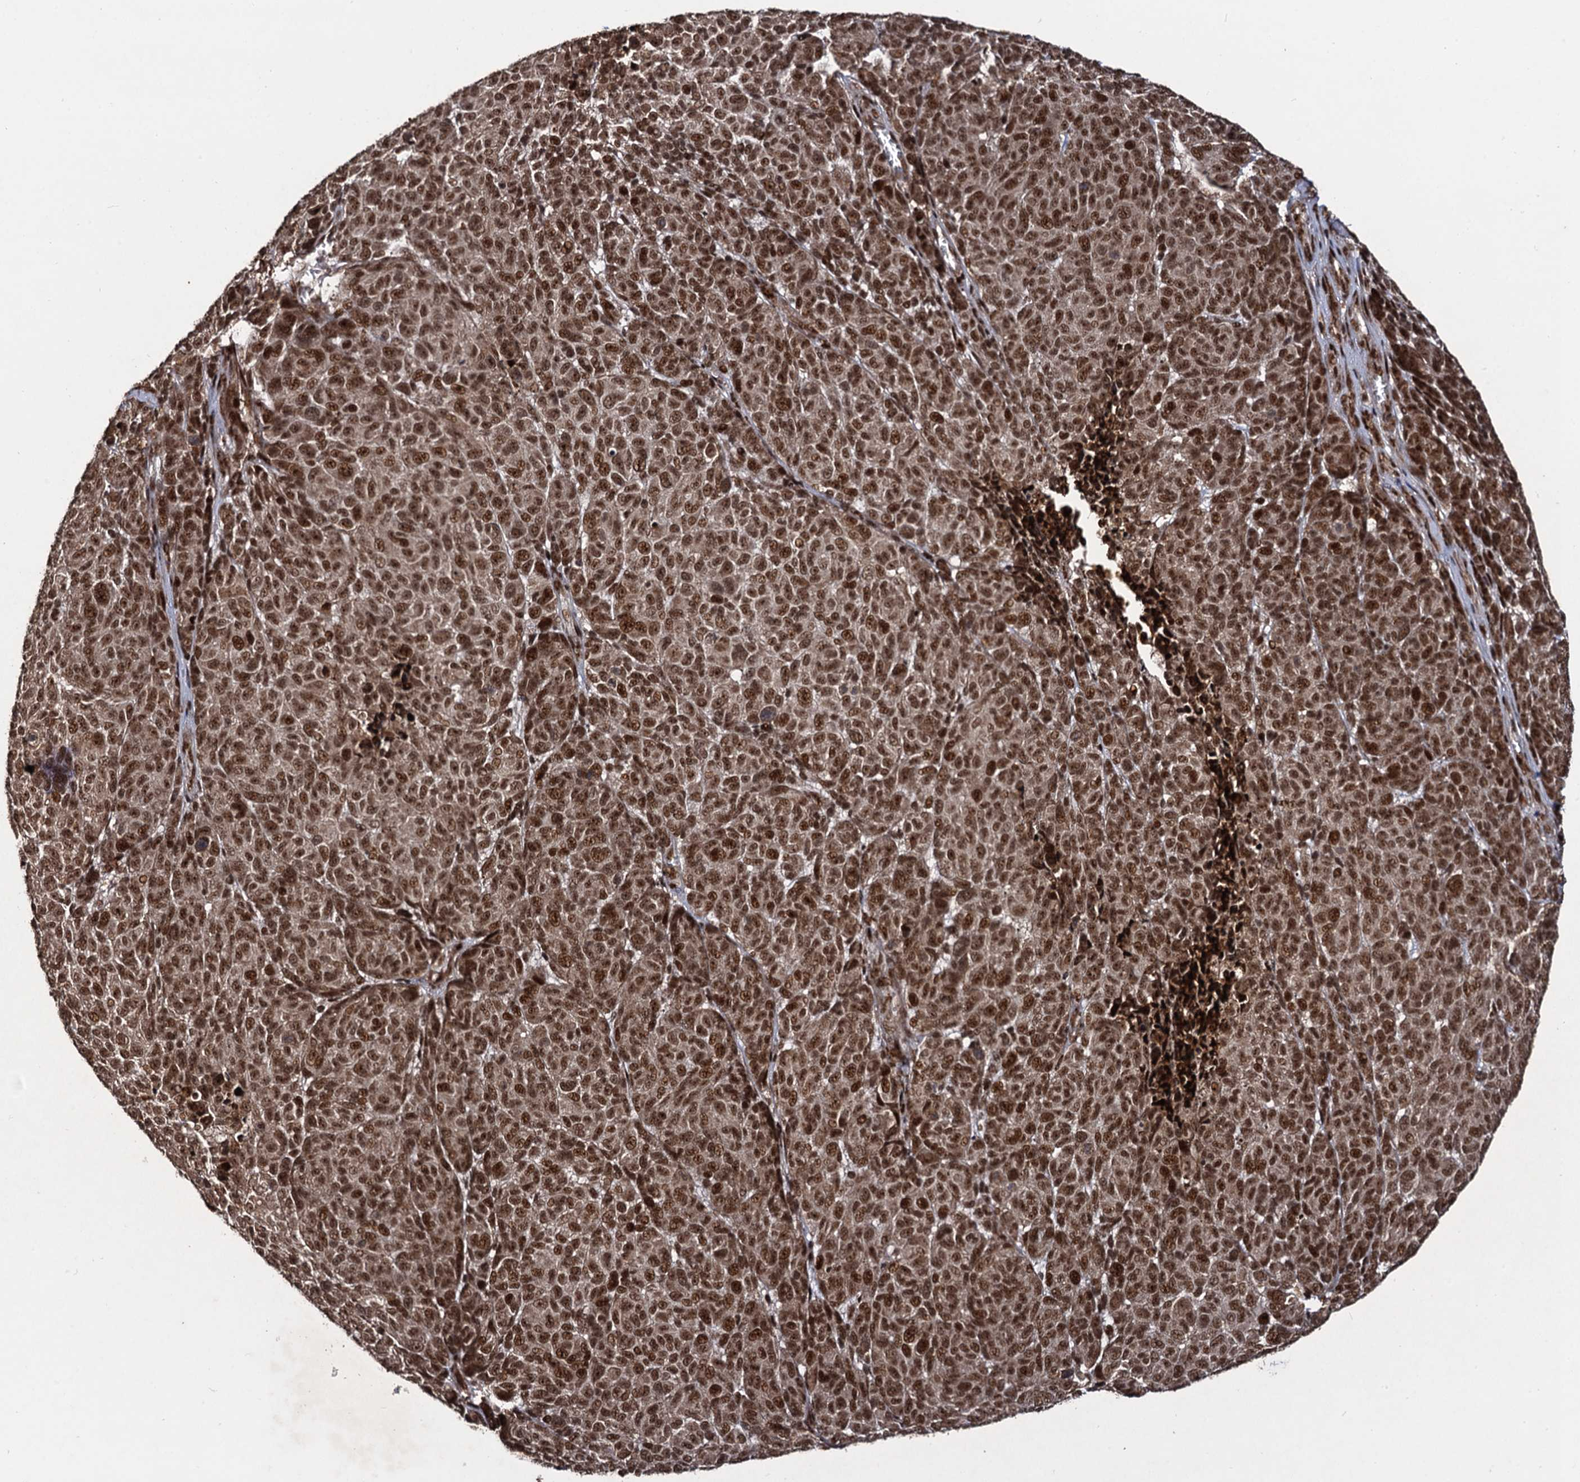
{"staining": {"intensity": "strong", "quantity": ">75%", "location": "nuclear"}, "tissue": "melanoma", "cell_type": "Tumor cells", "image_type": "cancer", "snomed": [{"axis": "morphology", "description": "Malignant melanoma, NOS"}, {"axis": "topography", "description": "Skin"}], "caption": "IHC (DAB (3,3'-diaminobenzidine)) staining of malignant melanoma exhibits strong nuclear protein staining in approximately >75% of tumor cells.", "gene": "SFSWAP", "patient": {"sex": "male", "age": 49}}